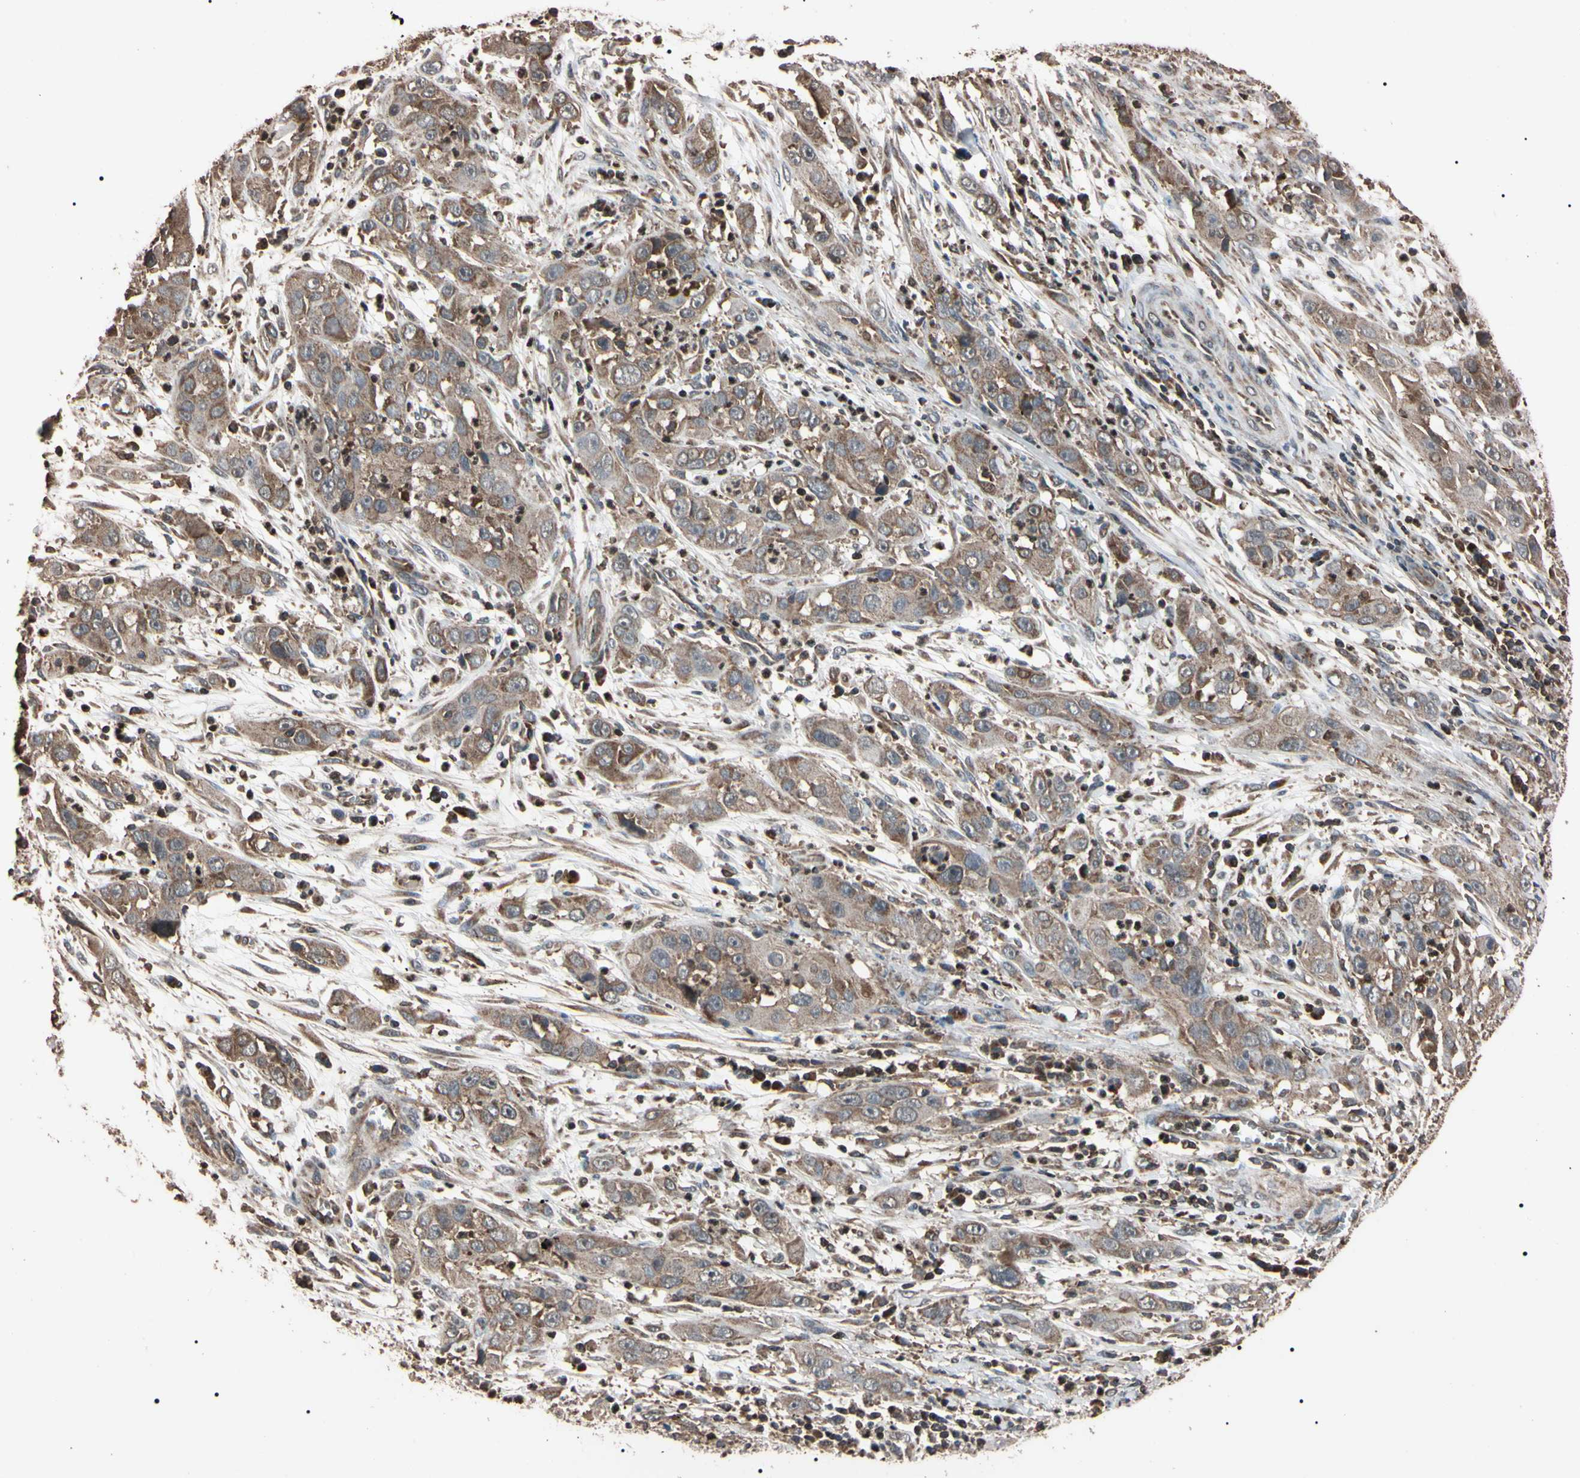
{"staining": {"intensity": "weak", "quantity": ">75%", "location": "cytoplasmic/membranous"}, "tissue": "cervical cancer", "cell_type": "Tumor cells", "image_type": "cancer", "snomed": [{"axis": "morphology", "description": "Squamous cell carcinoma, NOS"}, {"axis": "topography", "description": "Cervix"}], "caption": "There is low levels of weak cytoplasmic/membranous positivity in tumor cells of cervical squamous cell carcinoma, as demonstrated by immunohistochemical staining (brown color).", "gene": "TNFRSF1A", "patient": {"sex": "female", "age": 32}}